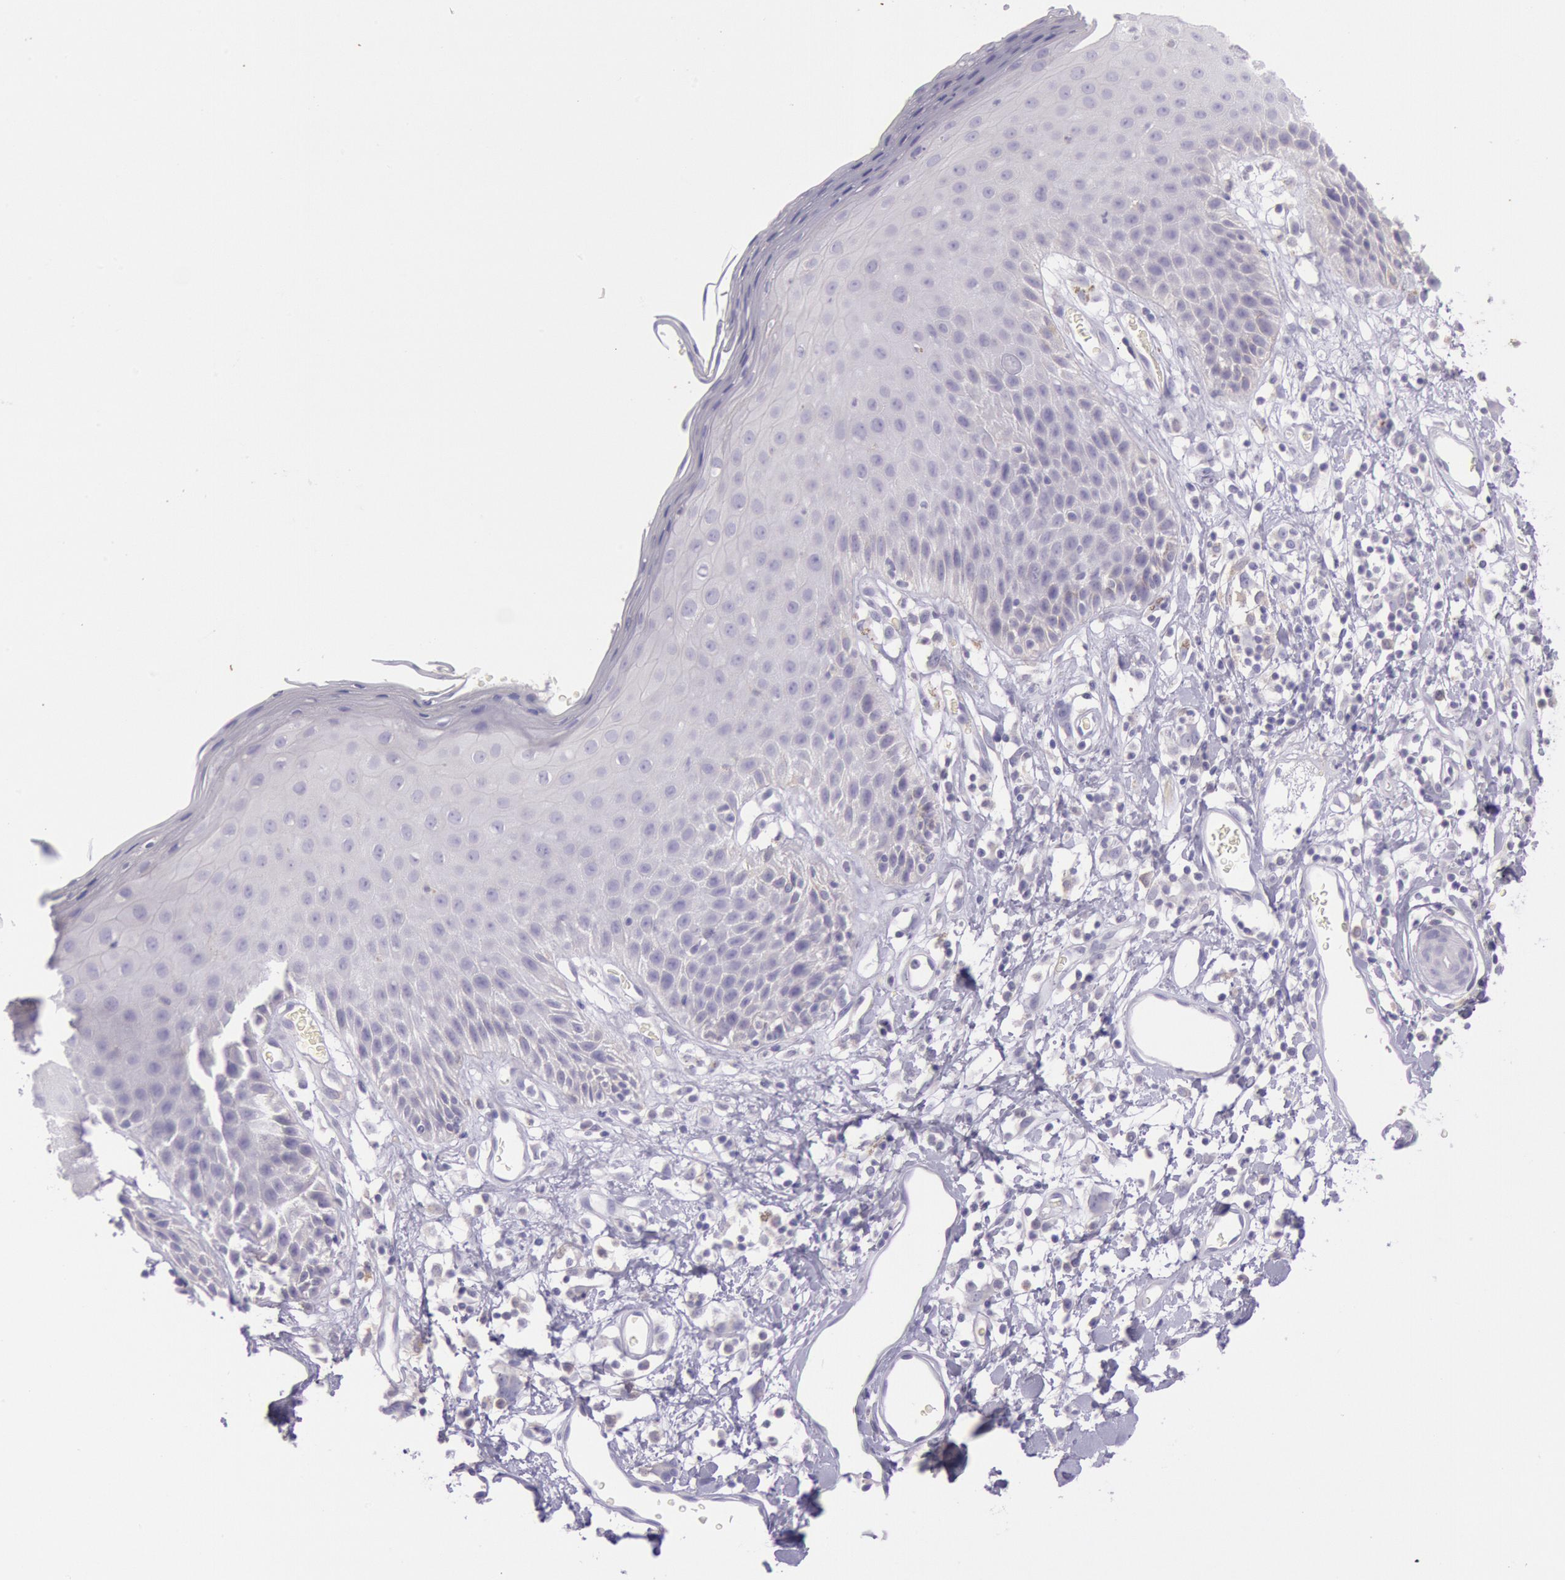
{"staining": {"intensity": "negative", "quantity": "none", "location": "none"}, "tissue": "skin", "cell_type": "Epidermal cells", "image_type": "normal", "snomed": [{"axis": "morphology", "description": "Normal tissue, NOS"}, {"axis": "topography", "description": "Vulva"}, {"axis": "topography", "description": "Peripheral nerve tissue"}], "caption": "Immunohistochemistry of benign human skin reveals no positivity in epidermal cells. (Stains: DAB (3,3'-diaminobenzidine) immunohistochemistry (IHC) with hematoxylin counter stain, Microscopy: brightfield microscopy at high magnification).", "gene": "MYH1", "patient": {"sex": "female", "age": 68}}